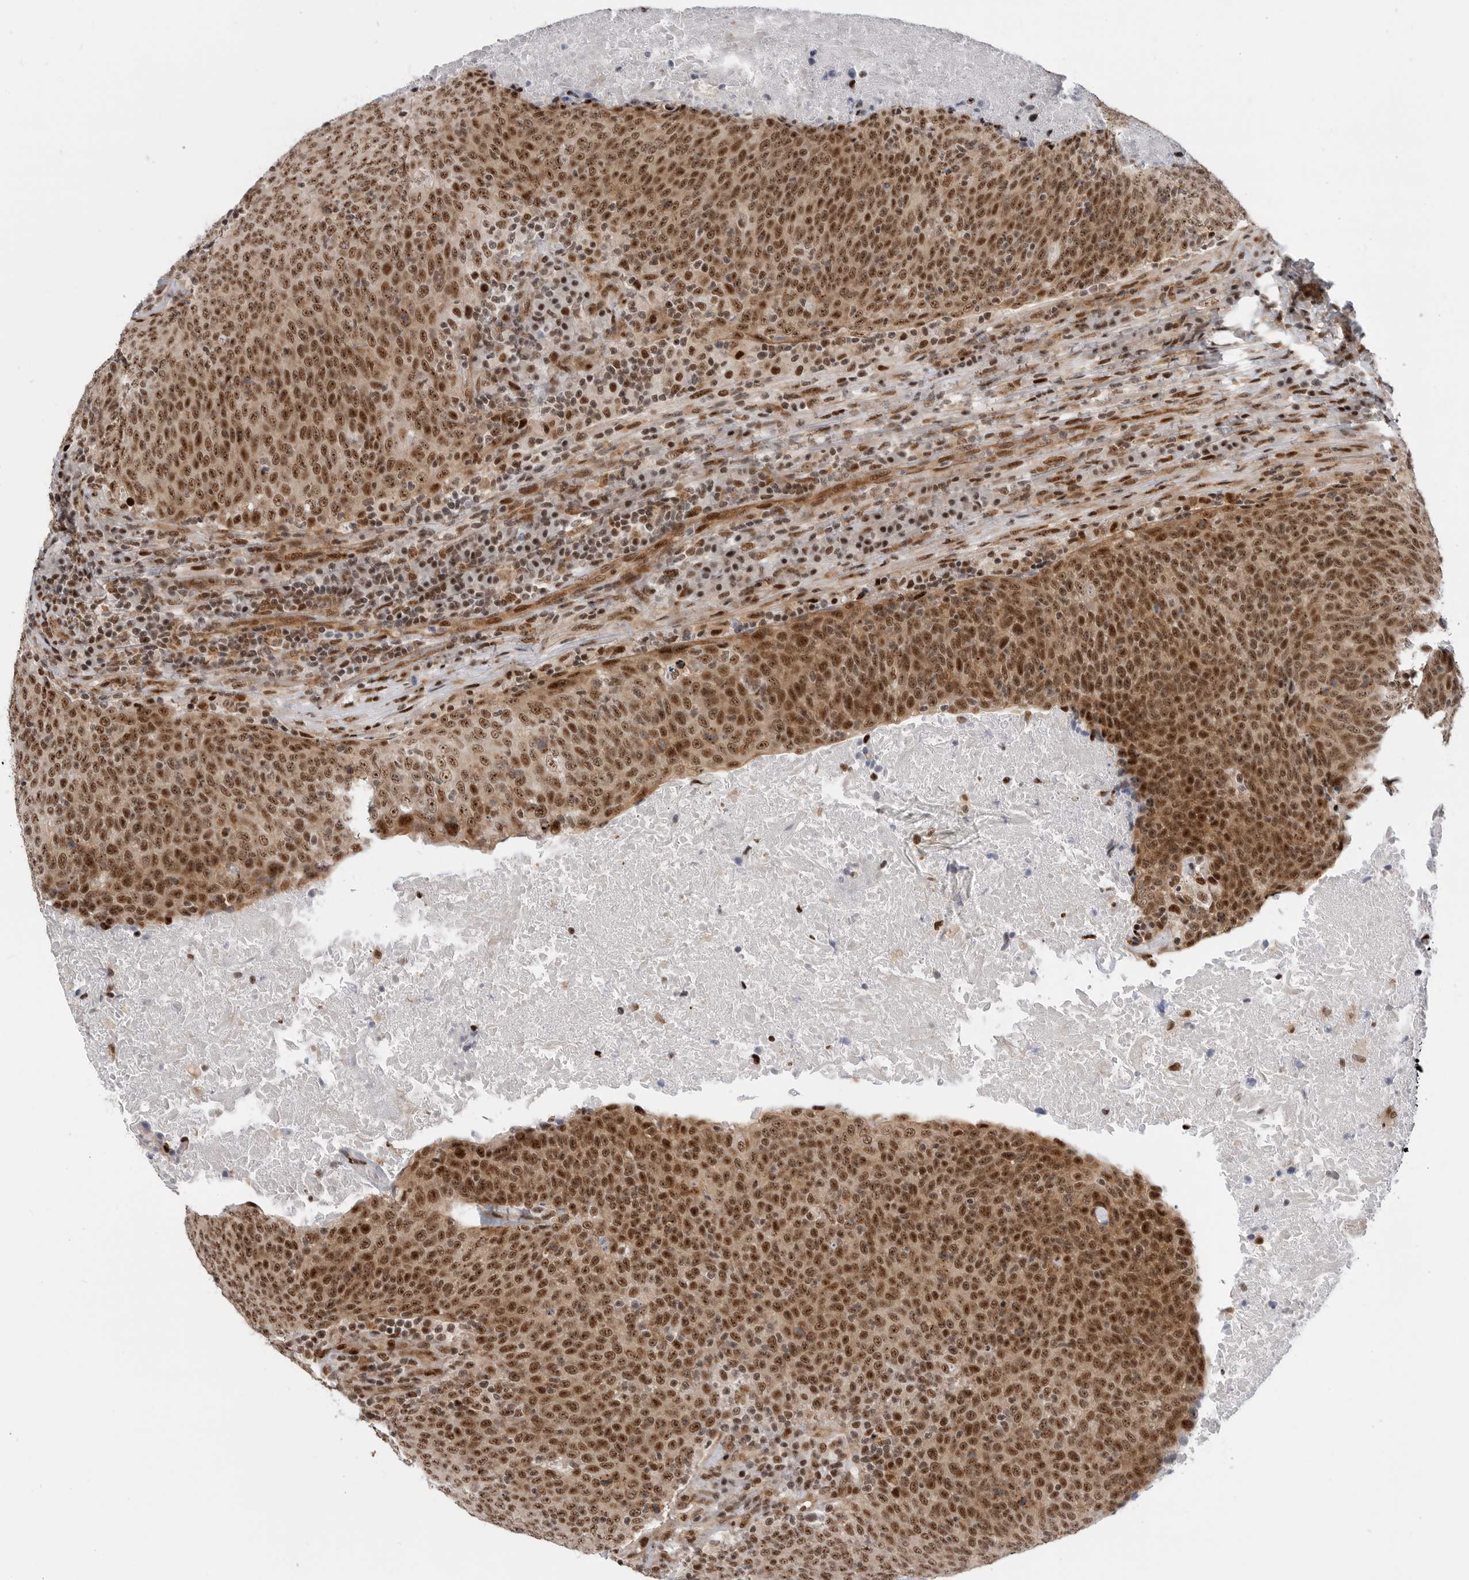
{"staining": {"intensity": "strong", "quantity": ">75%", "location": "cytoplasmic/membranous,nuclear"}, "tissue": "head and neck cancer", "cell_type": "Tumor cells", "image_type": "cancer", "snomed": [{"axis": "morphology", "description": "Squamous cell carcinoma, NOS"}, {"axis": "morphology", "description": "Squamous cell carcinoma, metastatic, NOS"}, {"axis": "topography", "description": "Lymph node"}, {"axis": "topography", "description": "Head-Neck"}], "caption": "Head and neck cancer stained with a protein marker demonstrates strong staining in tumor cells.", "gene": "GPATCH2", "patient": {"sex": "male", "age": 62}}